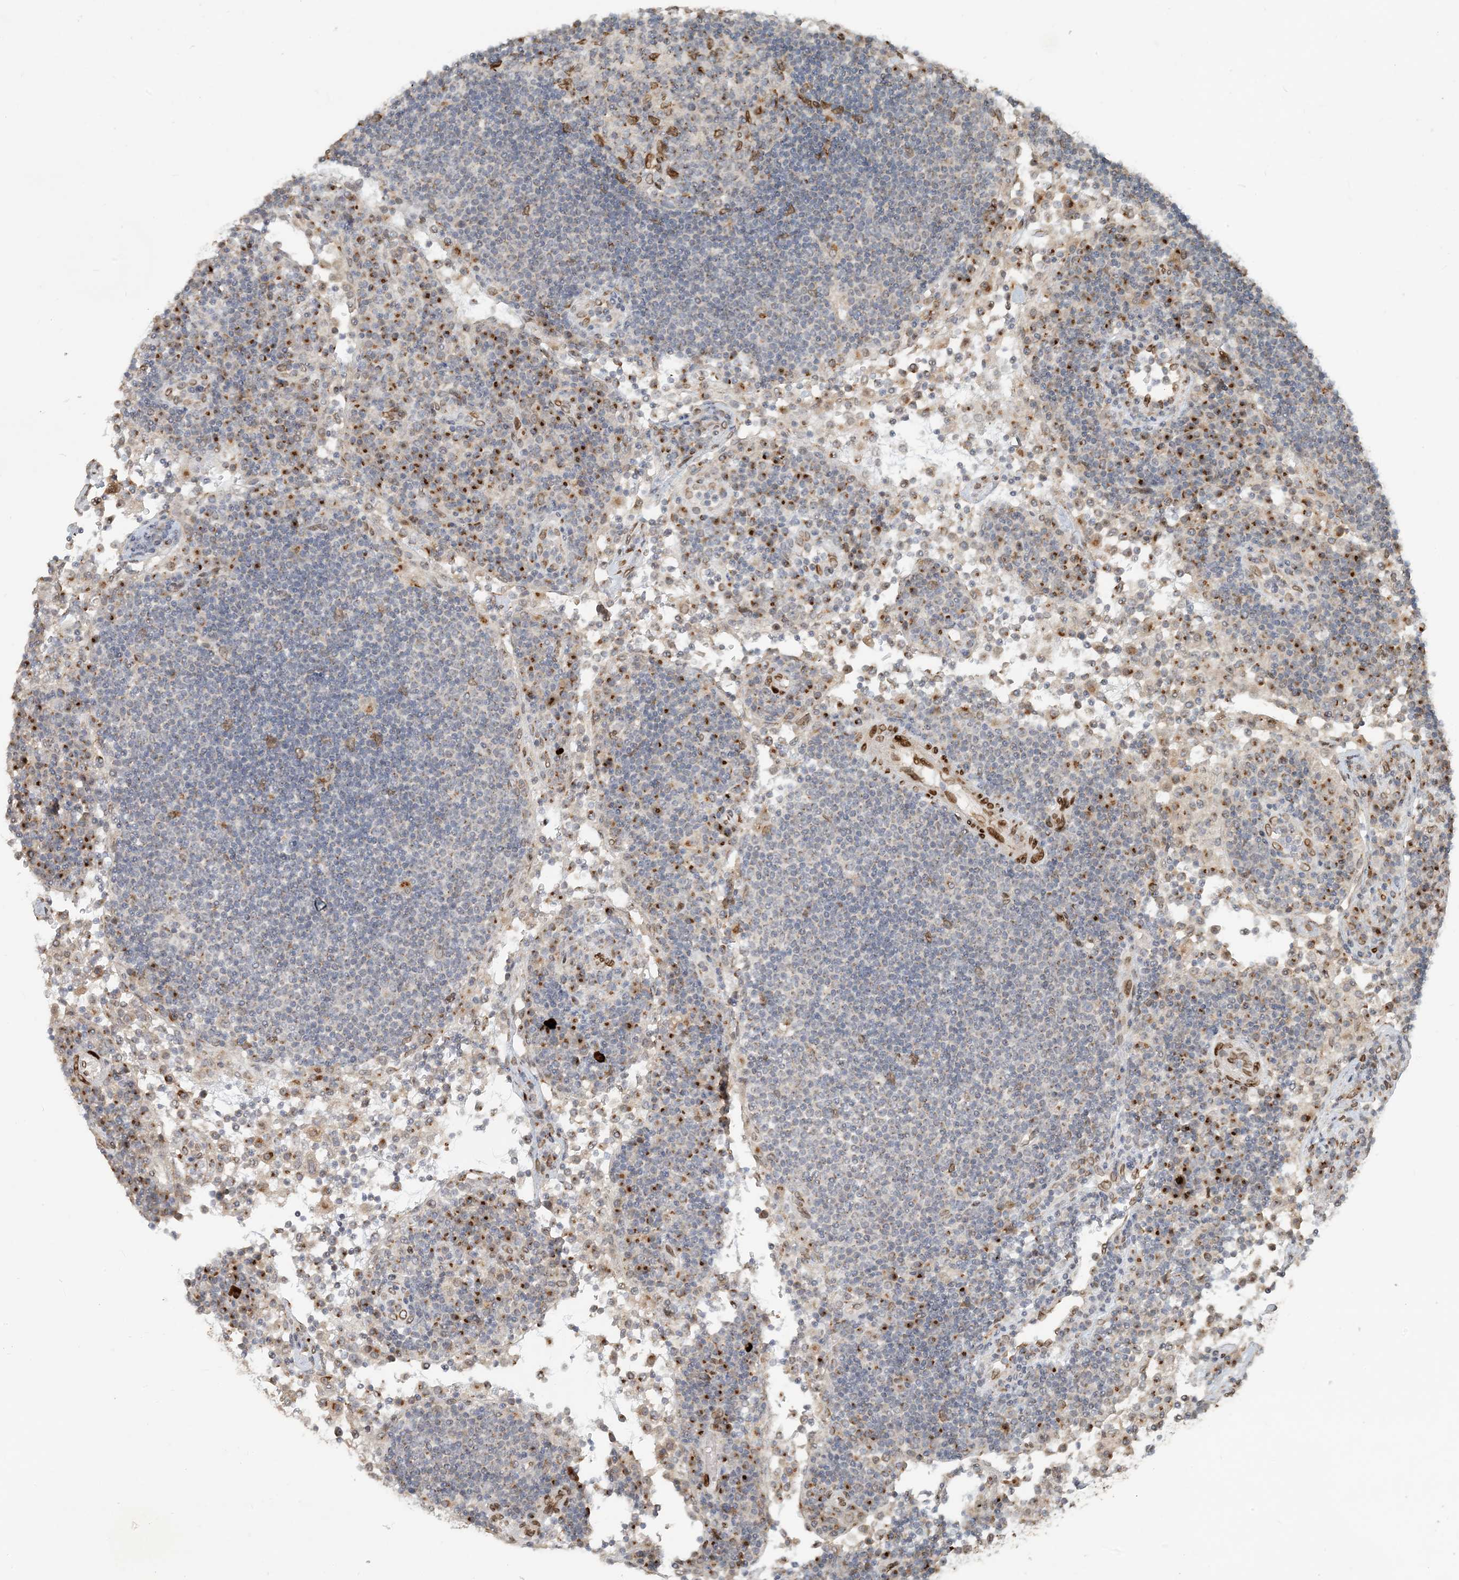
{"staining": {"intensity": "moderate", "quantity": "25%-75%", "location": "cytoplasmic/membranous"}, "tissue": "lymph node", "cell_type": "Germinal center cells", "image_type": "normal", "snomed": [{"axis": "morphology", "description": "Normal tissue, NOS"}, {"axis": "topography", "description": "Lymph node"}], "caption": "The image reveals staining of normal lymph node, revealing moderate cytoplasmic/membranous protein staining (brown color) within germinal center cells.", "gene": "SLC35A2", "patient": {"sex": "female", "age": 53}}